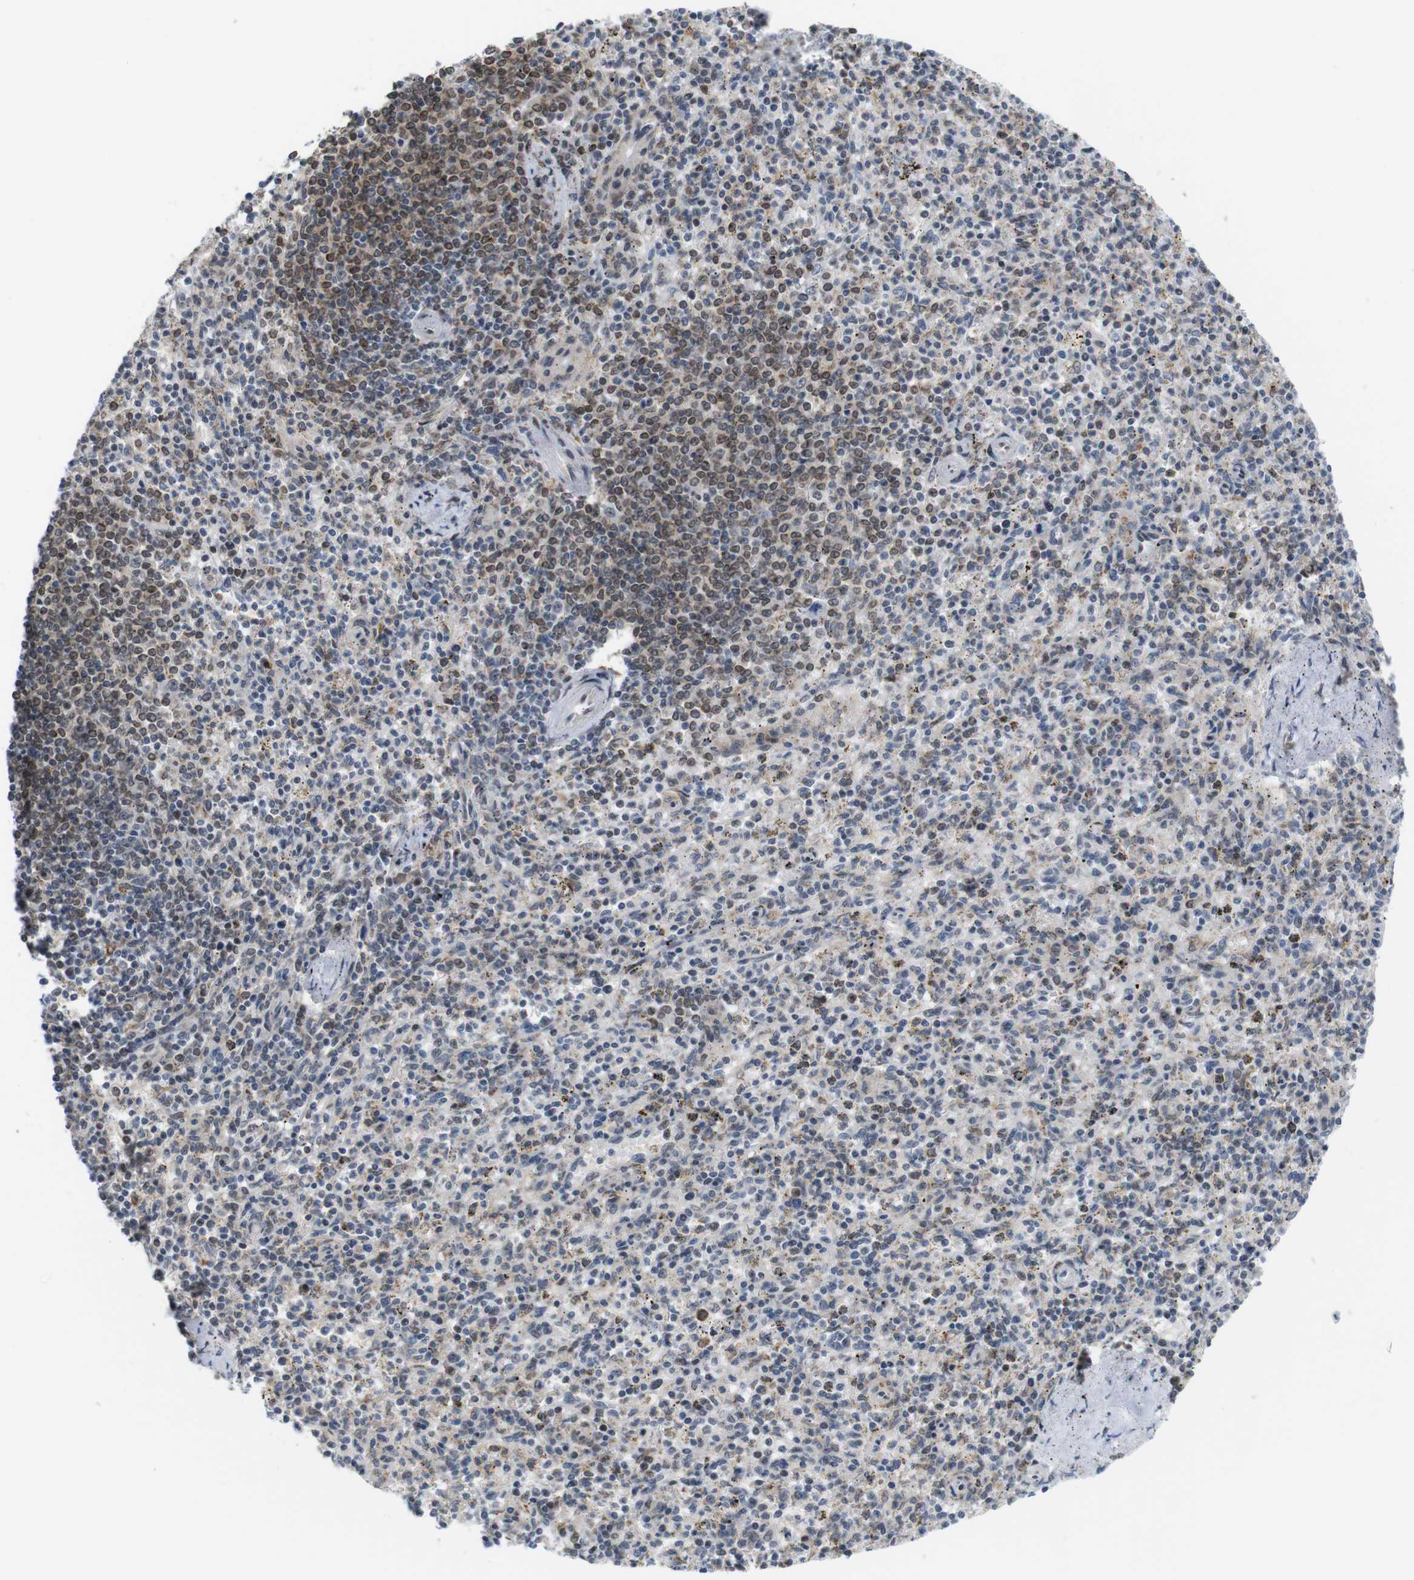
{"staining": {"intensity": "moderate", "quantity": "25%-75%", "location": "cytoplasmic/membranous,nuclear"}, "tissue": "spleen", "cell_type": "Cells in red pulp", "image_type": "normal", "snomed": [{"axis": "morphology", "description": "Normal tissue, NOS"}, {"axis": "topography", "description": "Spleen"}], "caption": "Immunohistochemistry (DAB (3,3'-diaminobenzidine)) staining of unremarkable human spleen exhibits moderate cytoplasmic/membranous,nuclear protein positivity in about 25%-75% of cells in red pulp.", "gene": "PNMA8A", "patient": {"sex": "male", "age": 72}}